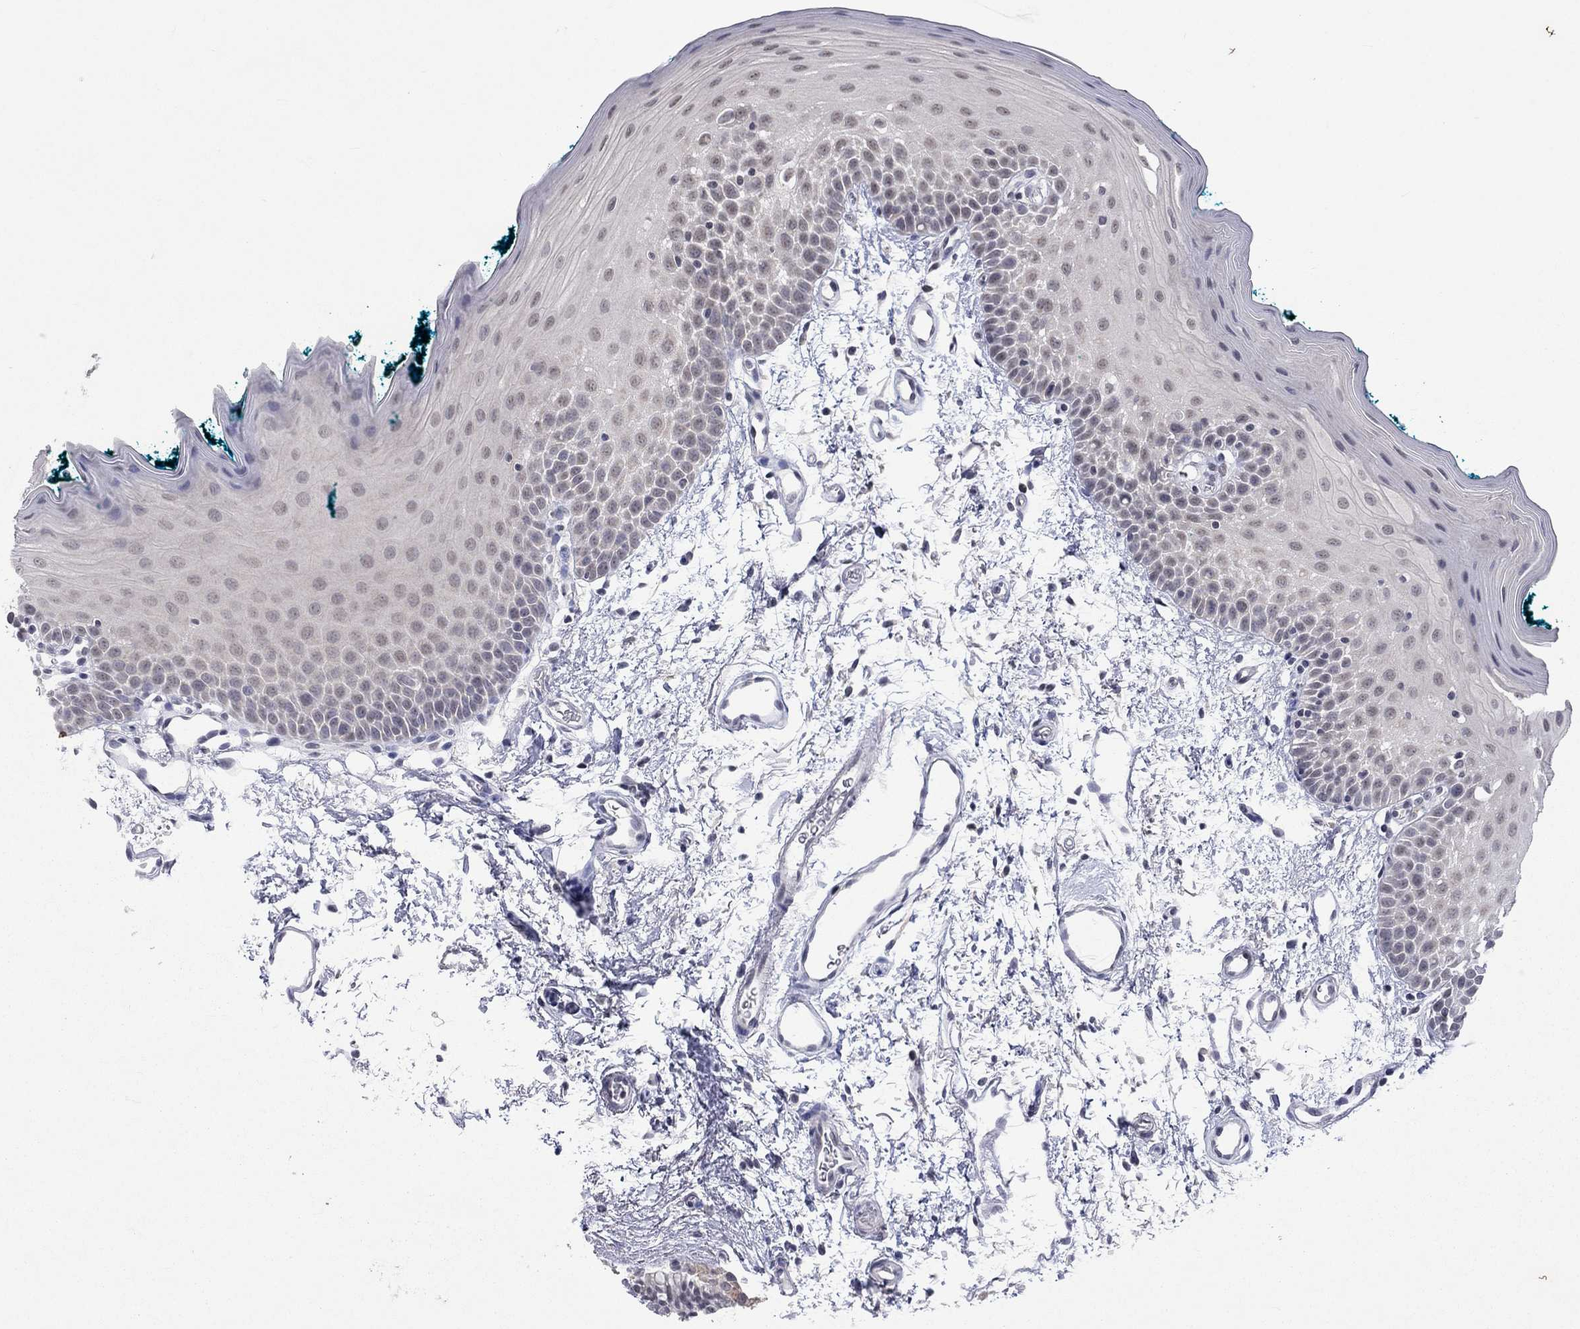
{"staining": {"intensity": "negative", "quantity": "none", "location": "none"}, "tissue": "oral mucosa", "cell_type": "Squamous epithelial cells", "image_type": "normal", "snomed": [{"axis": "morphology", "description": "Normal tissue, NOS"}, {"axis": "morphology", "description": "Squamous cell carcinoma, NOS"}, {"axis": "topography", "description": "Oral tissue"}, {"axis": "topography", "description": "Head-Neck"}], "caption": "DAB (3,3'-diaminobenzidine) immunohistochemical staining of unremarkable oral mucosa shows no significant expression in squamous epithelial cells.", "gene": "TMEM143", "patient": {"sex": "female", "age": 75}}